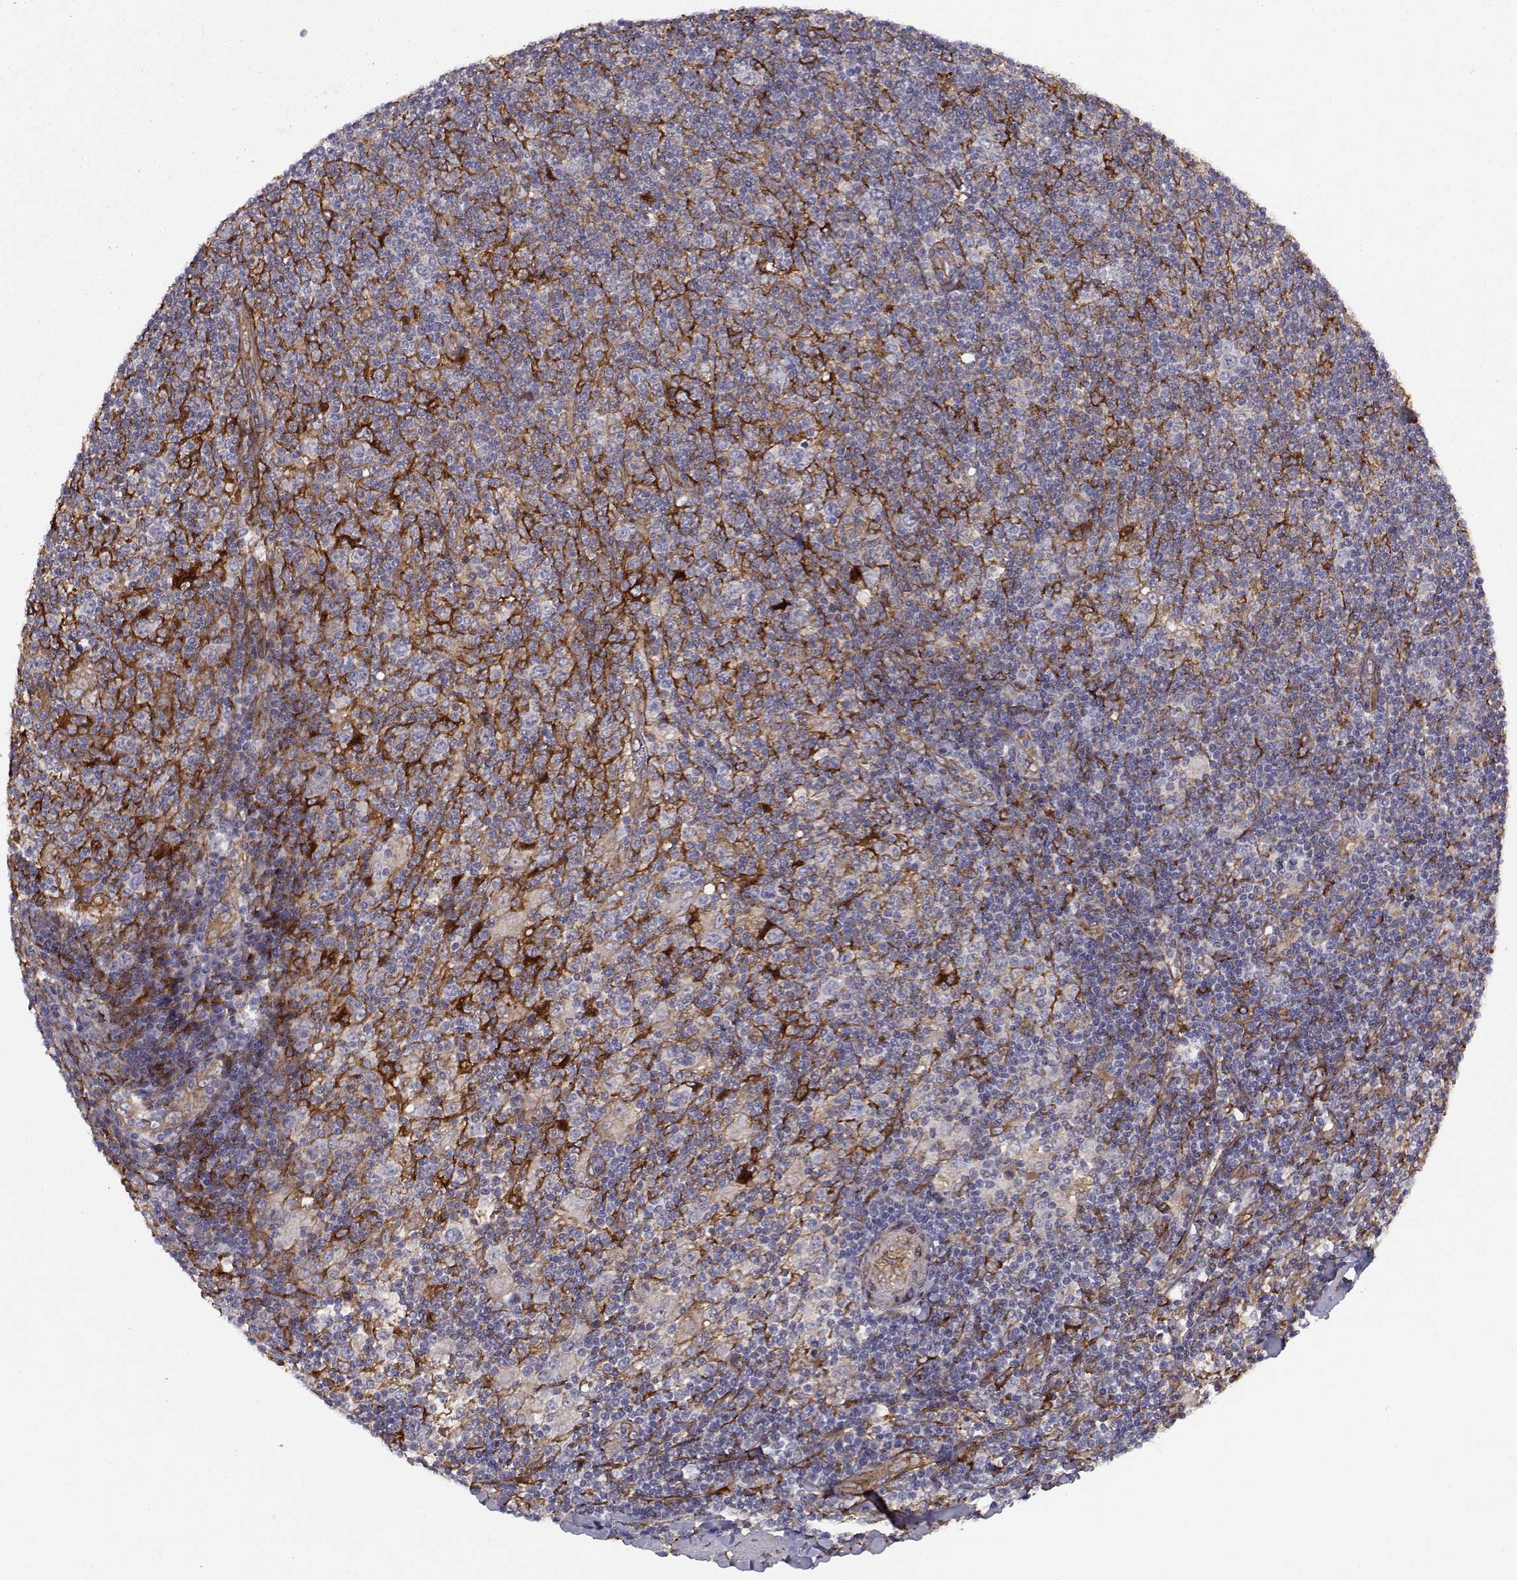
{"staining": {"intensity": "negative", "quantity": "none", "location": "none"}, "tissue": "lymphoma", "cell_type": "Tumor cells", "image_type": "cancer", "snomed": [{"axis": "morphology", "description": "Hodgkin's disease, NOS"}, {"axis": "topography", "description": "Lymph node"}], "caption": "Photomicrograph shows no significant protein positivity in tumor cells of lymphoma.", "gene": "TRIP10", "patient": {"sex": "male", "age": 40}}